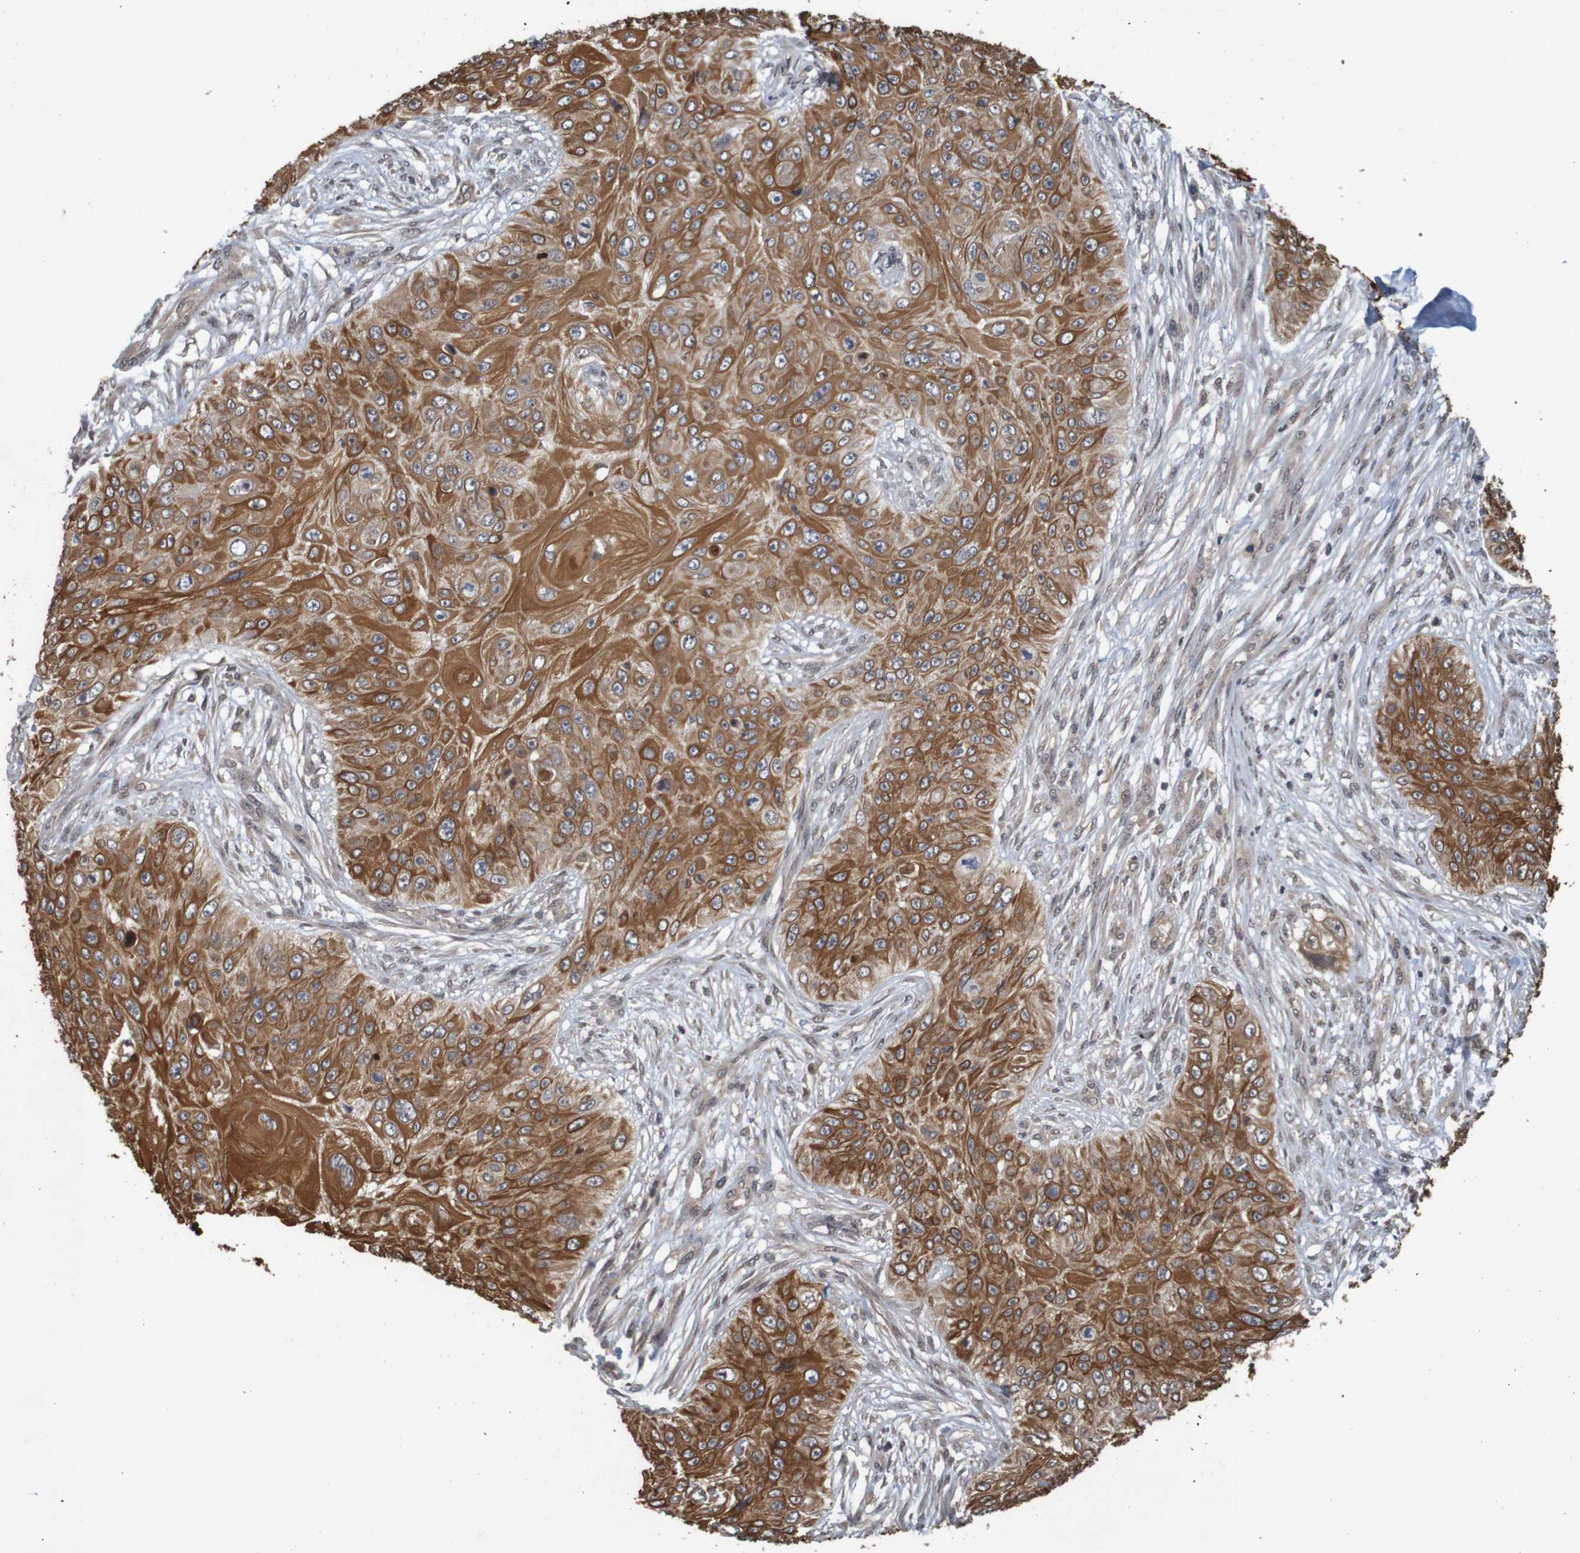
{"staining": {"intensity": "strong", "quantity": ">75%", "location": "cytoplasmic/membranous"}, "tissue": "skin cancer", "cell_type": "Tumor cells", "image_type": "cancer", "snomed": [{"axis": "morphology", "description": "Squamous cell carcinoma, NOS"}, {"axis": "topography", "description": "Skin"}], "caption": "High-magnification brightfield microscopy of squamous cell carcinoma (skin) stained with DAB (brown) and counterstained with hematoxylin (blue). tumor cells exhibit strong cytoplasmic/membranous expression is appreciated in approximately>75% of cells.", "gene": "ARHGEF11", "patient": {"sex": "female", "age": 80}}